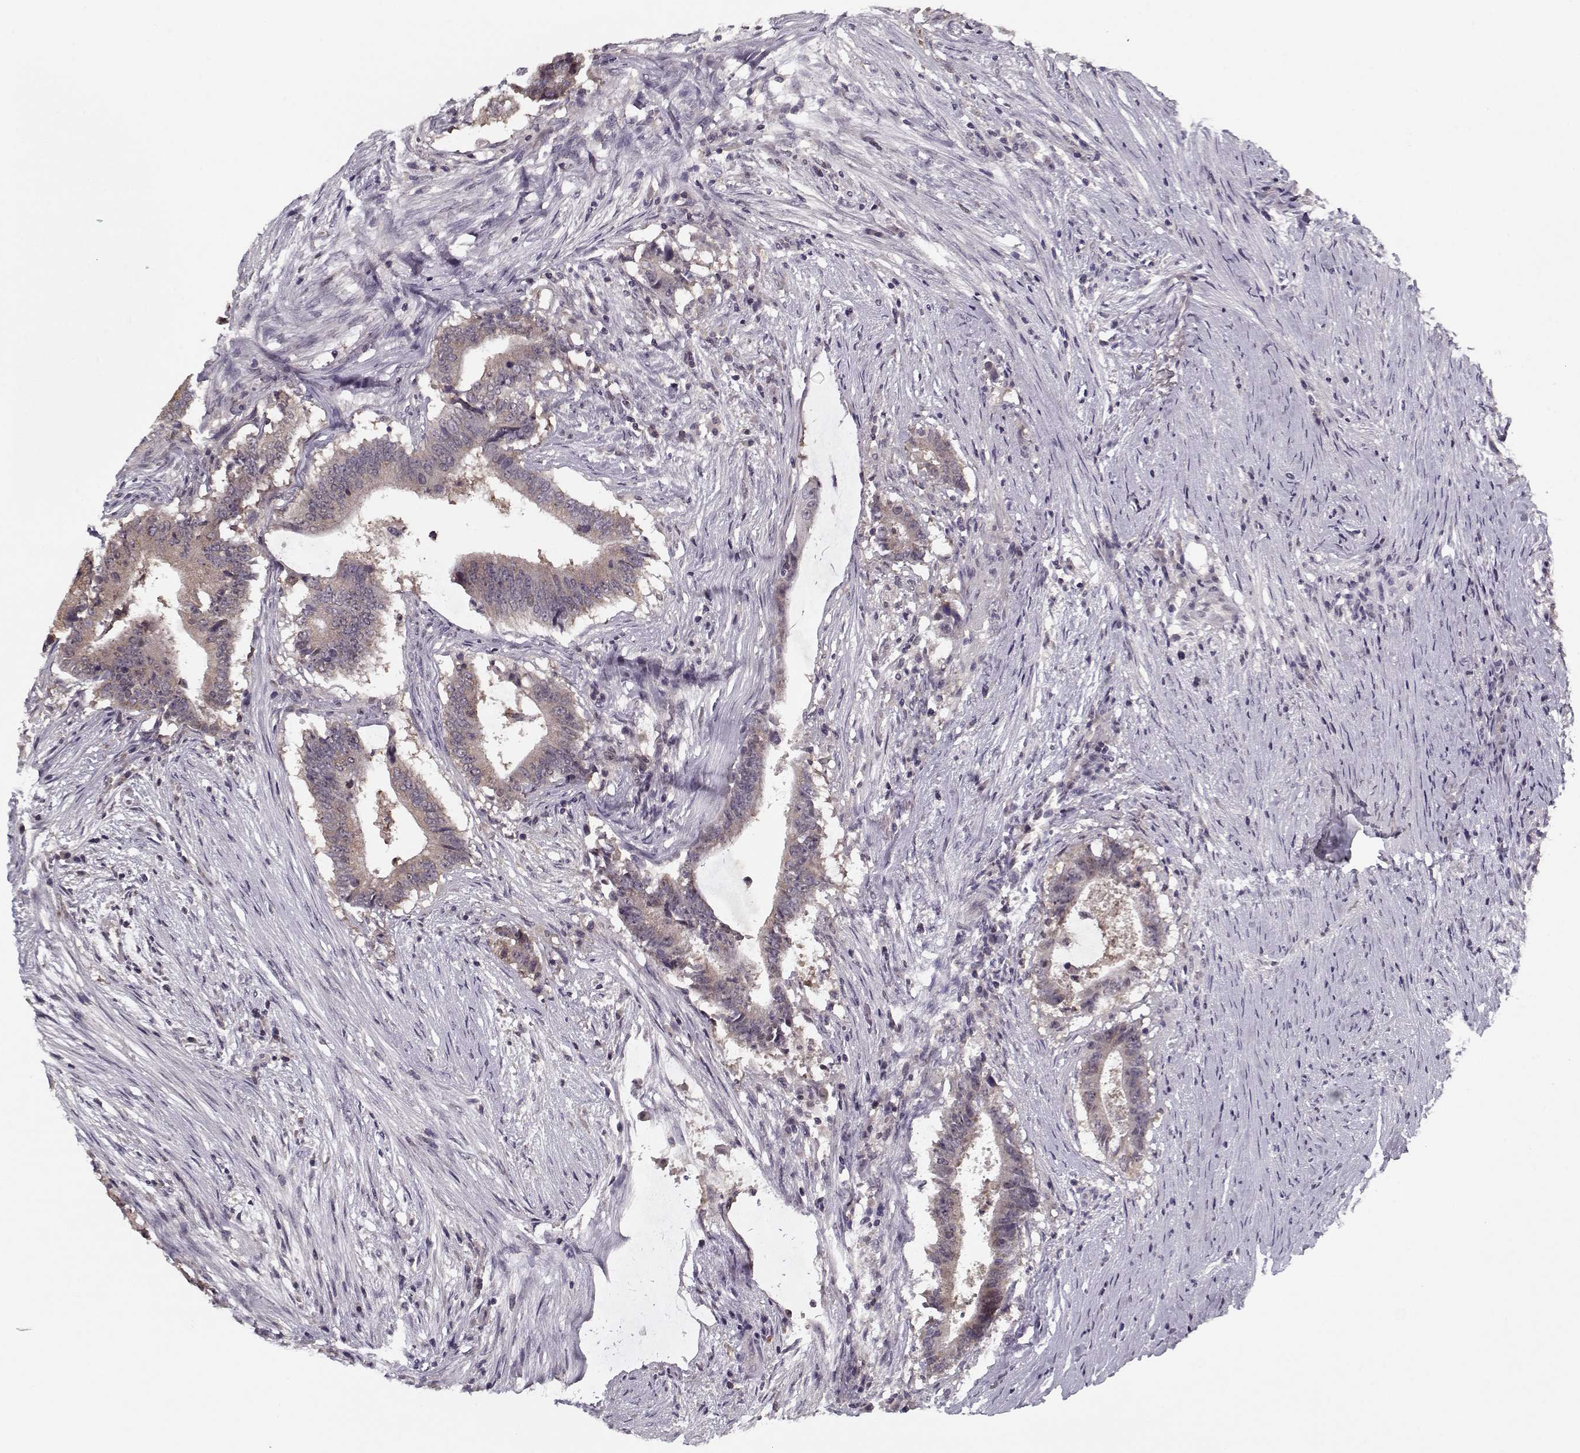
{"staining": {"intensity": "weak", "quantity": ">75%", "location": "cytoplasmic/membranous"}, "tissue": "colorectal cancer", "cell_type": "Tumor cells", "image_type": "cancer", "snomed": [{"axis": "morphology", "description": "Adenocarcinoma, NOS"}, {"axis": "topography", "description": "Colon"}], "caption": "The photomicrograph shows a brown stain indicating the presence of a protein in the cytoplasmic/membranous of tumor cells in colorectal cancer (adenocarcinoma). (IHC, brightfield microscopy, high magnification).", "gene": "TESPA1", "patient": {"sex": "female", "age": 43}}